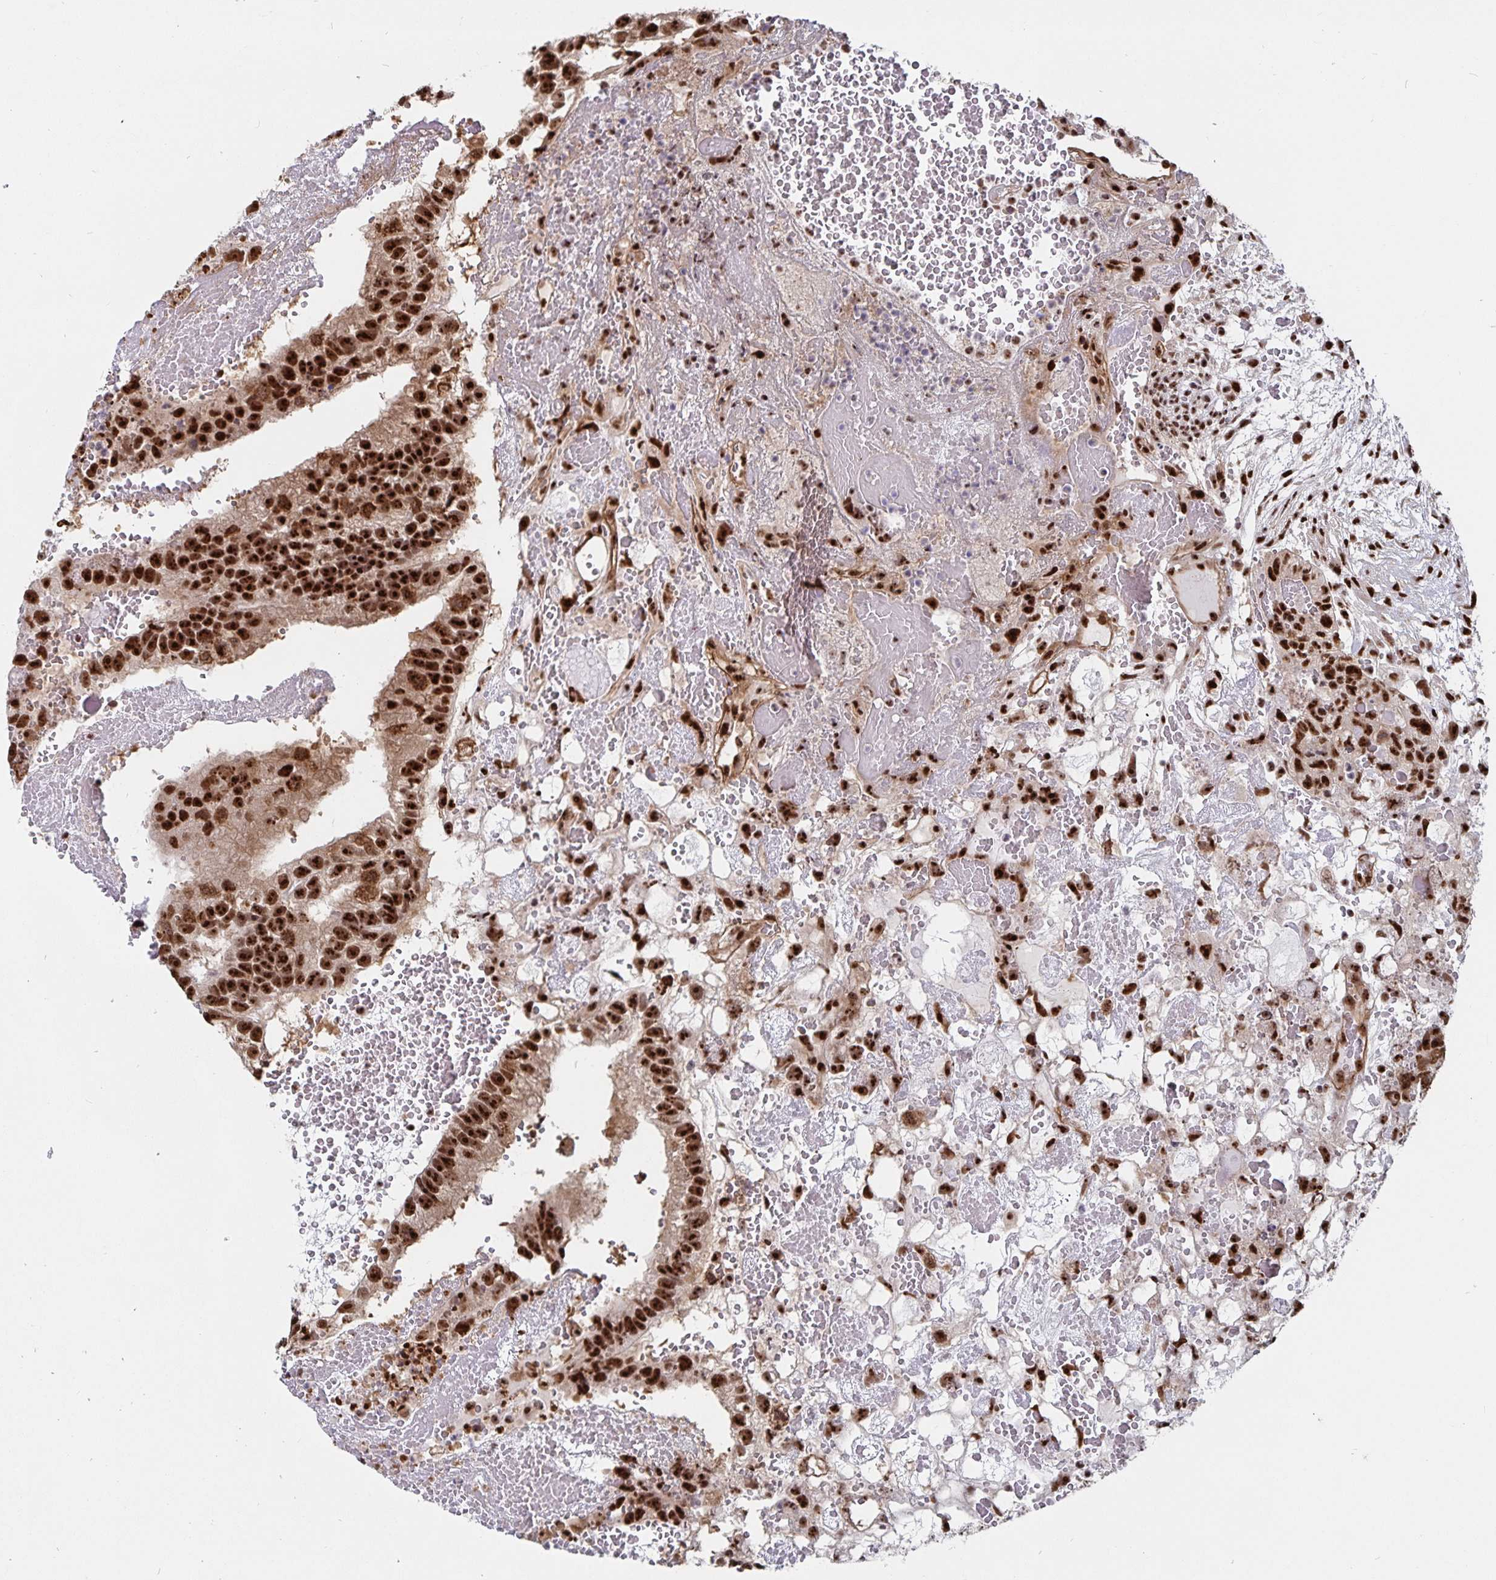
{"staining": {"intensity": "strong", "quantity": ">75%", "location": "nuclear"}, "tissue": "testis cancer", "cell_type": "Tumor cells", "image_type": "cancer", "snomed": [{"axis": "morphology", "description": "Normal tissue, NOS"}, {"axis": "morphology", "description": "Carcinoma, Embryonal, NOS"}, {"axis": "topography", "description": "Testis"}], "caption": "Testis cancer tissue shows strong nuclear expression in about >75% of tumor cells, visualized by immunohistochemistry.", "gene": "LAS1L", "patient": {"sex": "male", "age": 32}}